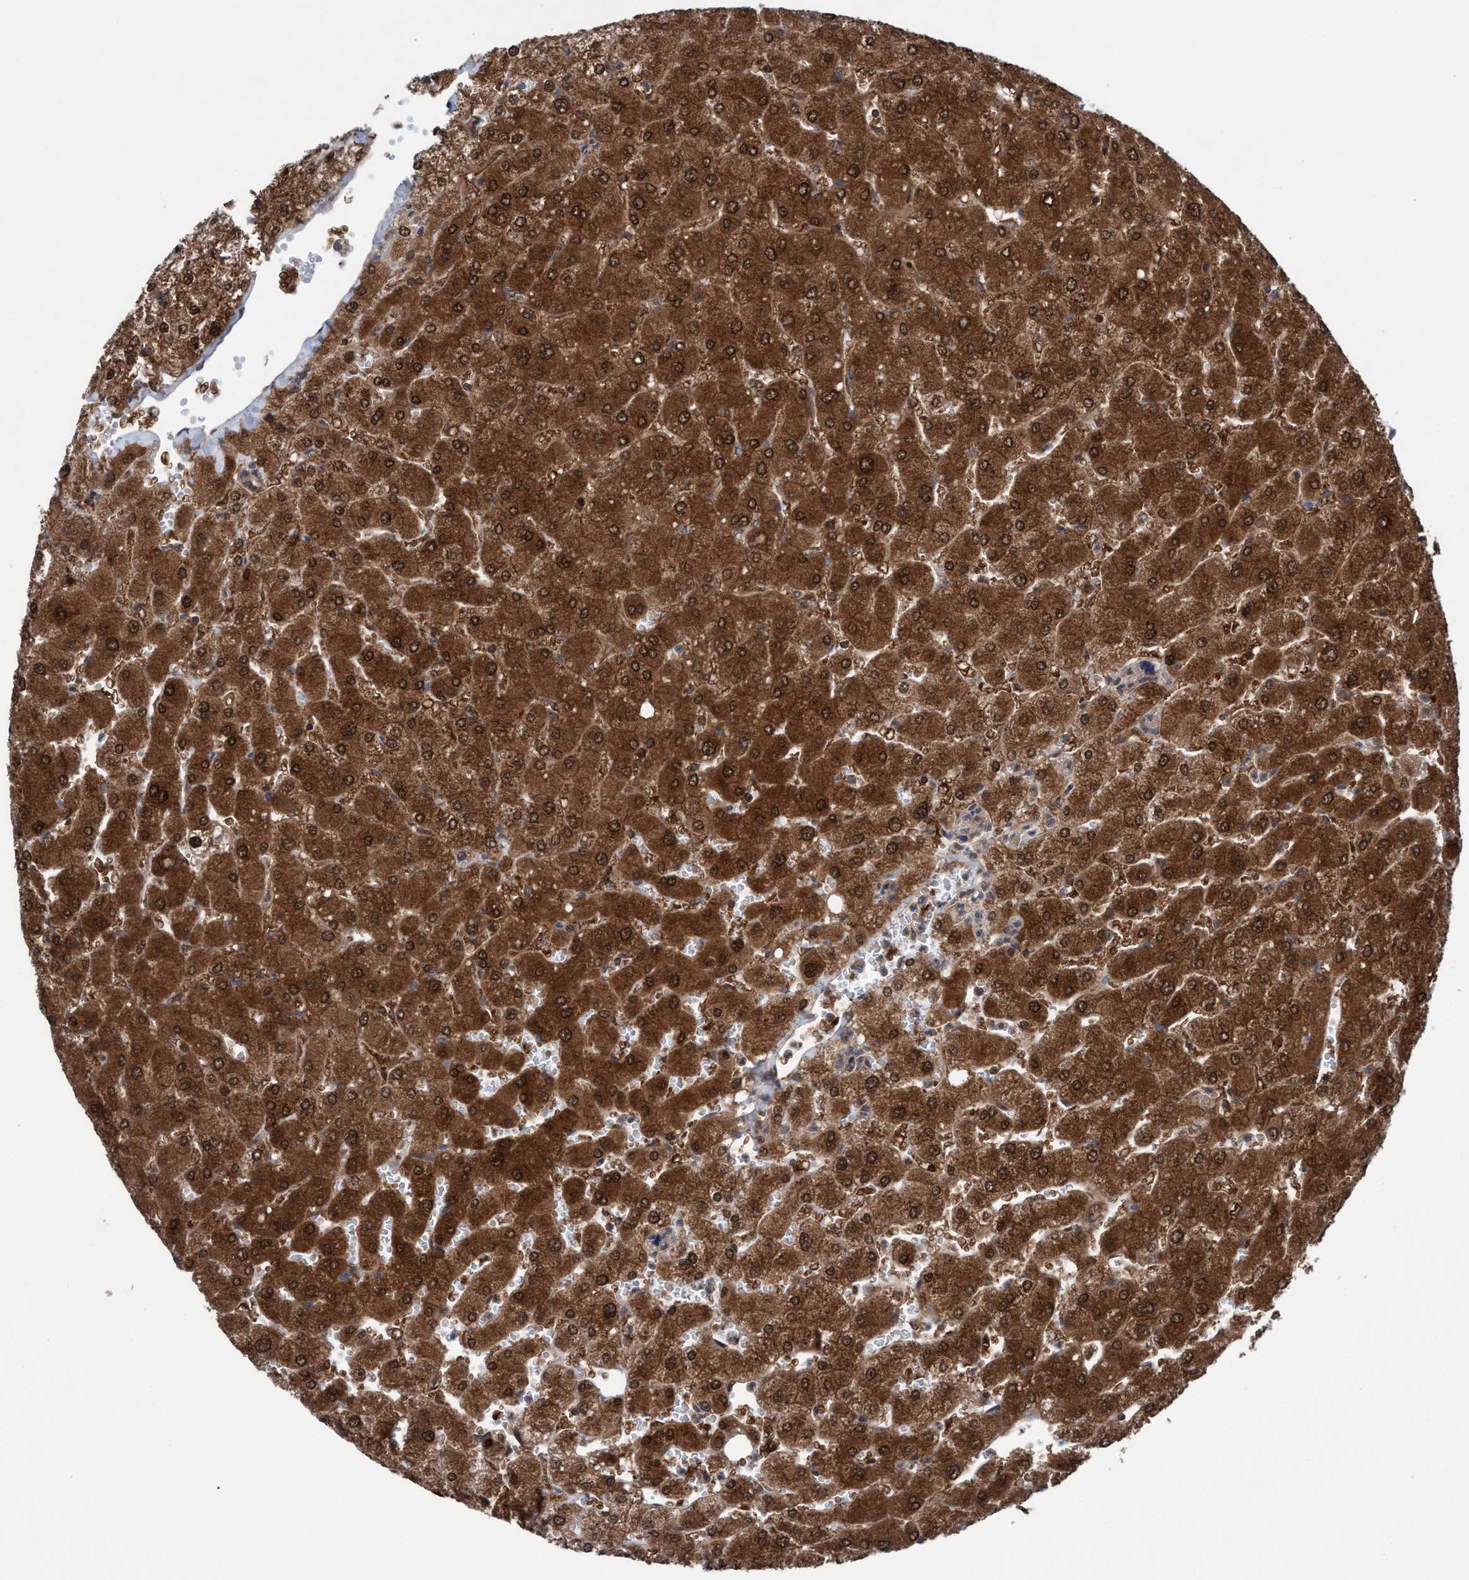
{"staining": {"intensity": "strong", "quantity": ">75%", "location": "cytoplasmic/membranous"}, "tissue": "liver", "cell_type": "Cholangiocytes", "image_type": "normal", "snomed": [{"axis": "morphology", "description": "Normal tissue, NOS"}, {"axis": "topography", "description": "Liver"}], "caption": "A brown stain labels strong cytoplasmic/membranous positivity of a protein in cholangiocytes of normal human liver.", "gene": "GLOD4", "patient": {"sex": "male", "age": 55}}